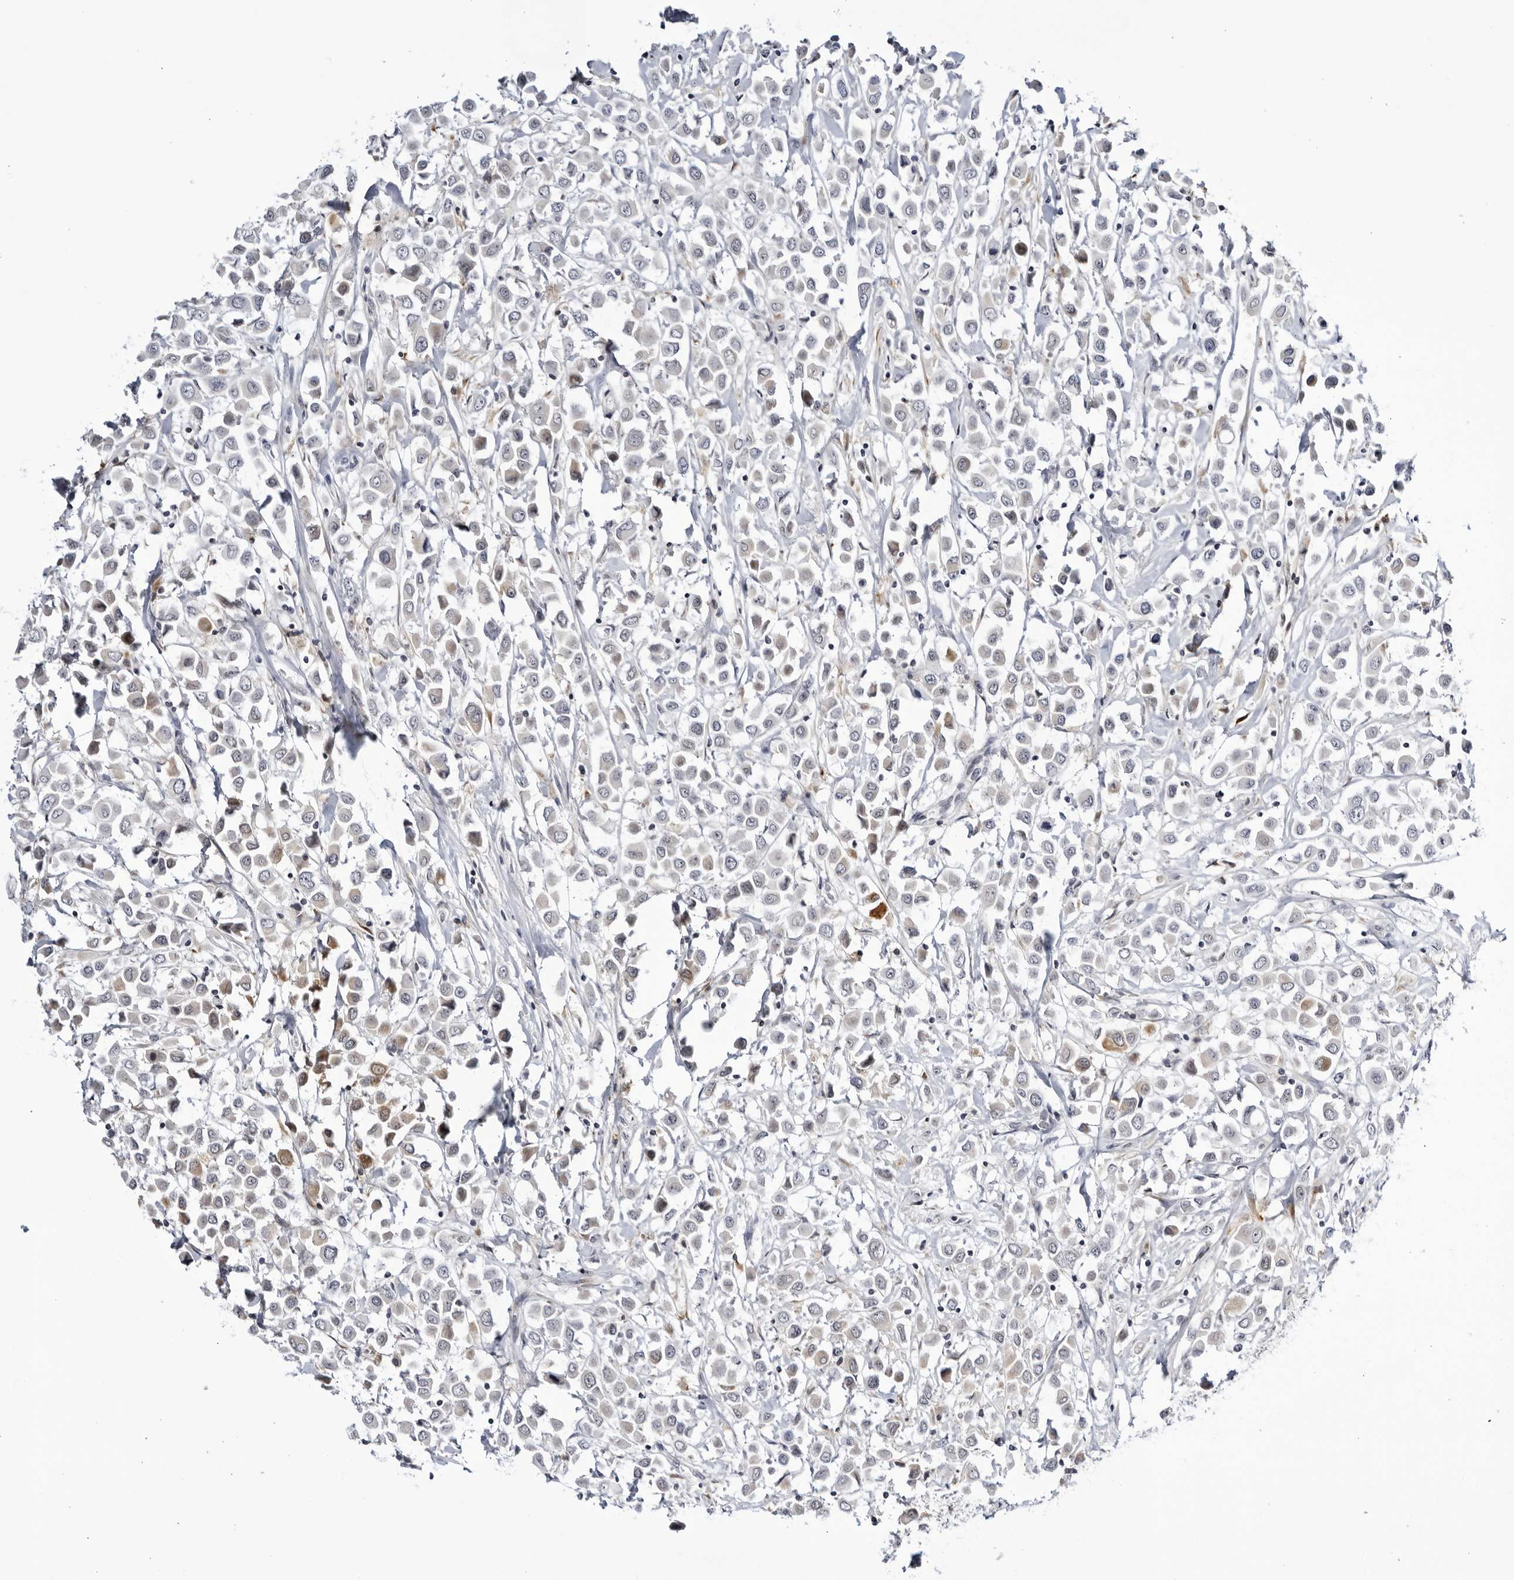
{"staining": {"intensity": "weak", "quantity": "<25%", "location": "cytoplasmic/membranous"}, "tissue": "breast cancer", "cell_type": "Tumor cells", "image_type": "cancer", "snomed": [{"axis": "morphology", "description": "Duct carcinoma"}, {"axis": "topography", "description": "Breast"}], "caption": "High magnification brightfield microscopy of invasive ductal carcinoma (breast) stained with DAB (brown) and counterstained with hematoxylin (blue): tumor cells show no significant expression. Brightfield microscopy of immunohistochemistry (IHC) stained with DAB (3,3'-diaminobenzidine) (brown) and hematoxylin (blue), captured at high magnification.", "gene": "CNBD1", "patient": {"sex": "female", "age": 61}}